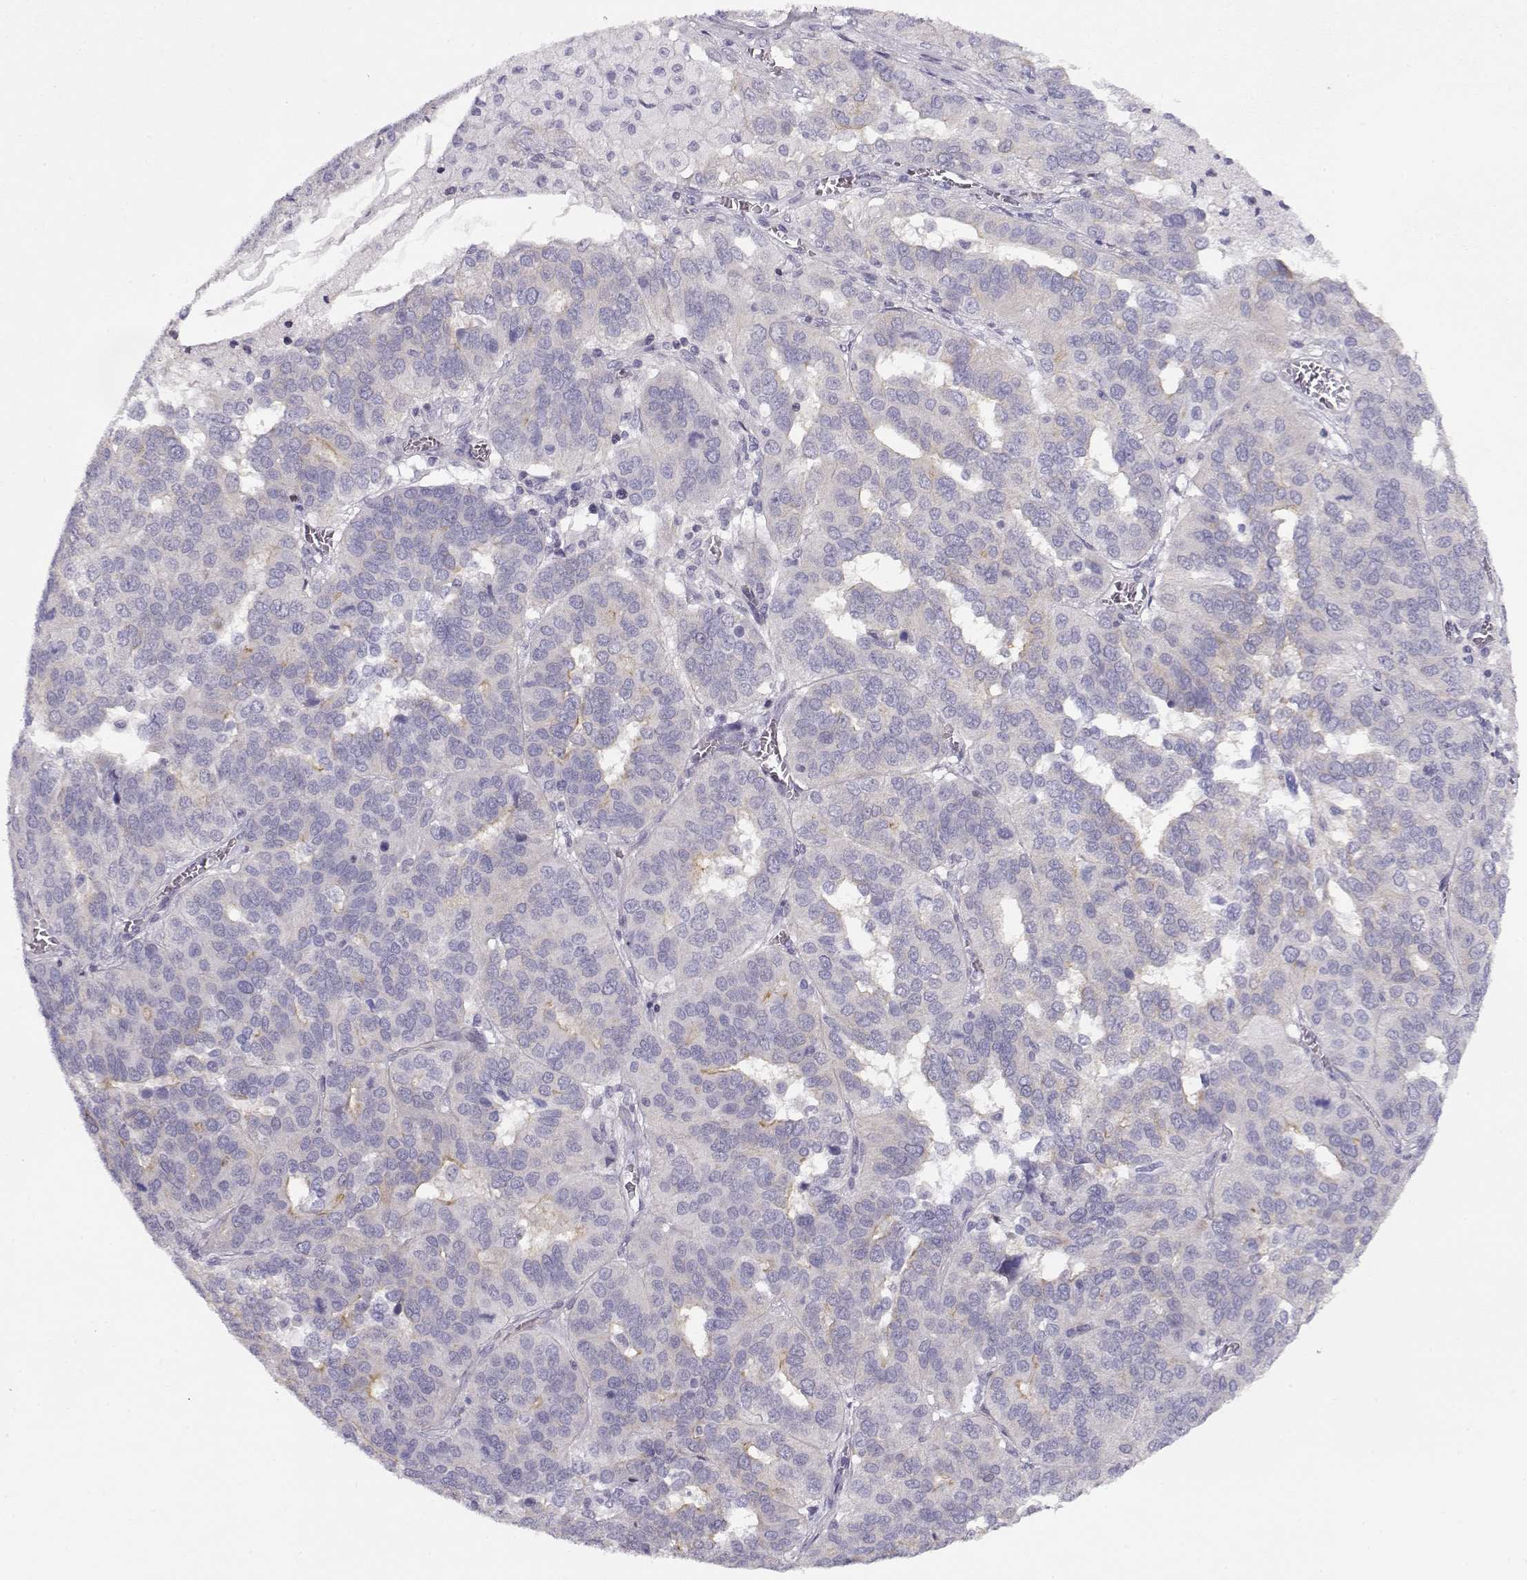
{"staining": {"intensity": "weak", "quantity": "<25%", "location": "cytoplasmic/membranous"}, "tissue": "ovarian cancer", "cell_type": "Tumor cells", "image_type": "cancer", "snomed": [{"axis": "morphology", "description": "Carcinoma, endometroid"}, {"axis": "topography", "description": "Soft tissue"}, {"axis": "topography", "description": "Ovary"}], "caption": "This is a photomicrograph of IHC staining of ovarian cancer, which shows no expression in tumor cells. The staining is performed using DAB (3,3'-diaminobenzidine) brown chromogen with nuclei counter-stained in using hematoxylin.", "gene": "CRX", "patient": {"sex": "female", "age": 52}}